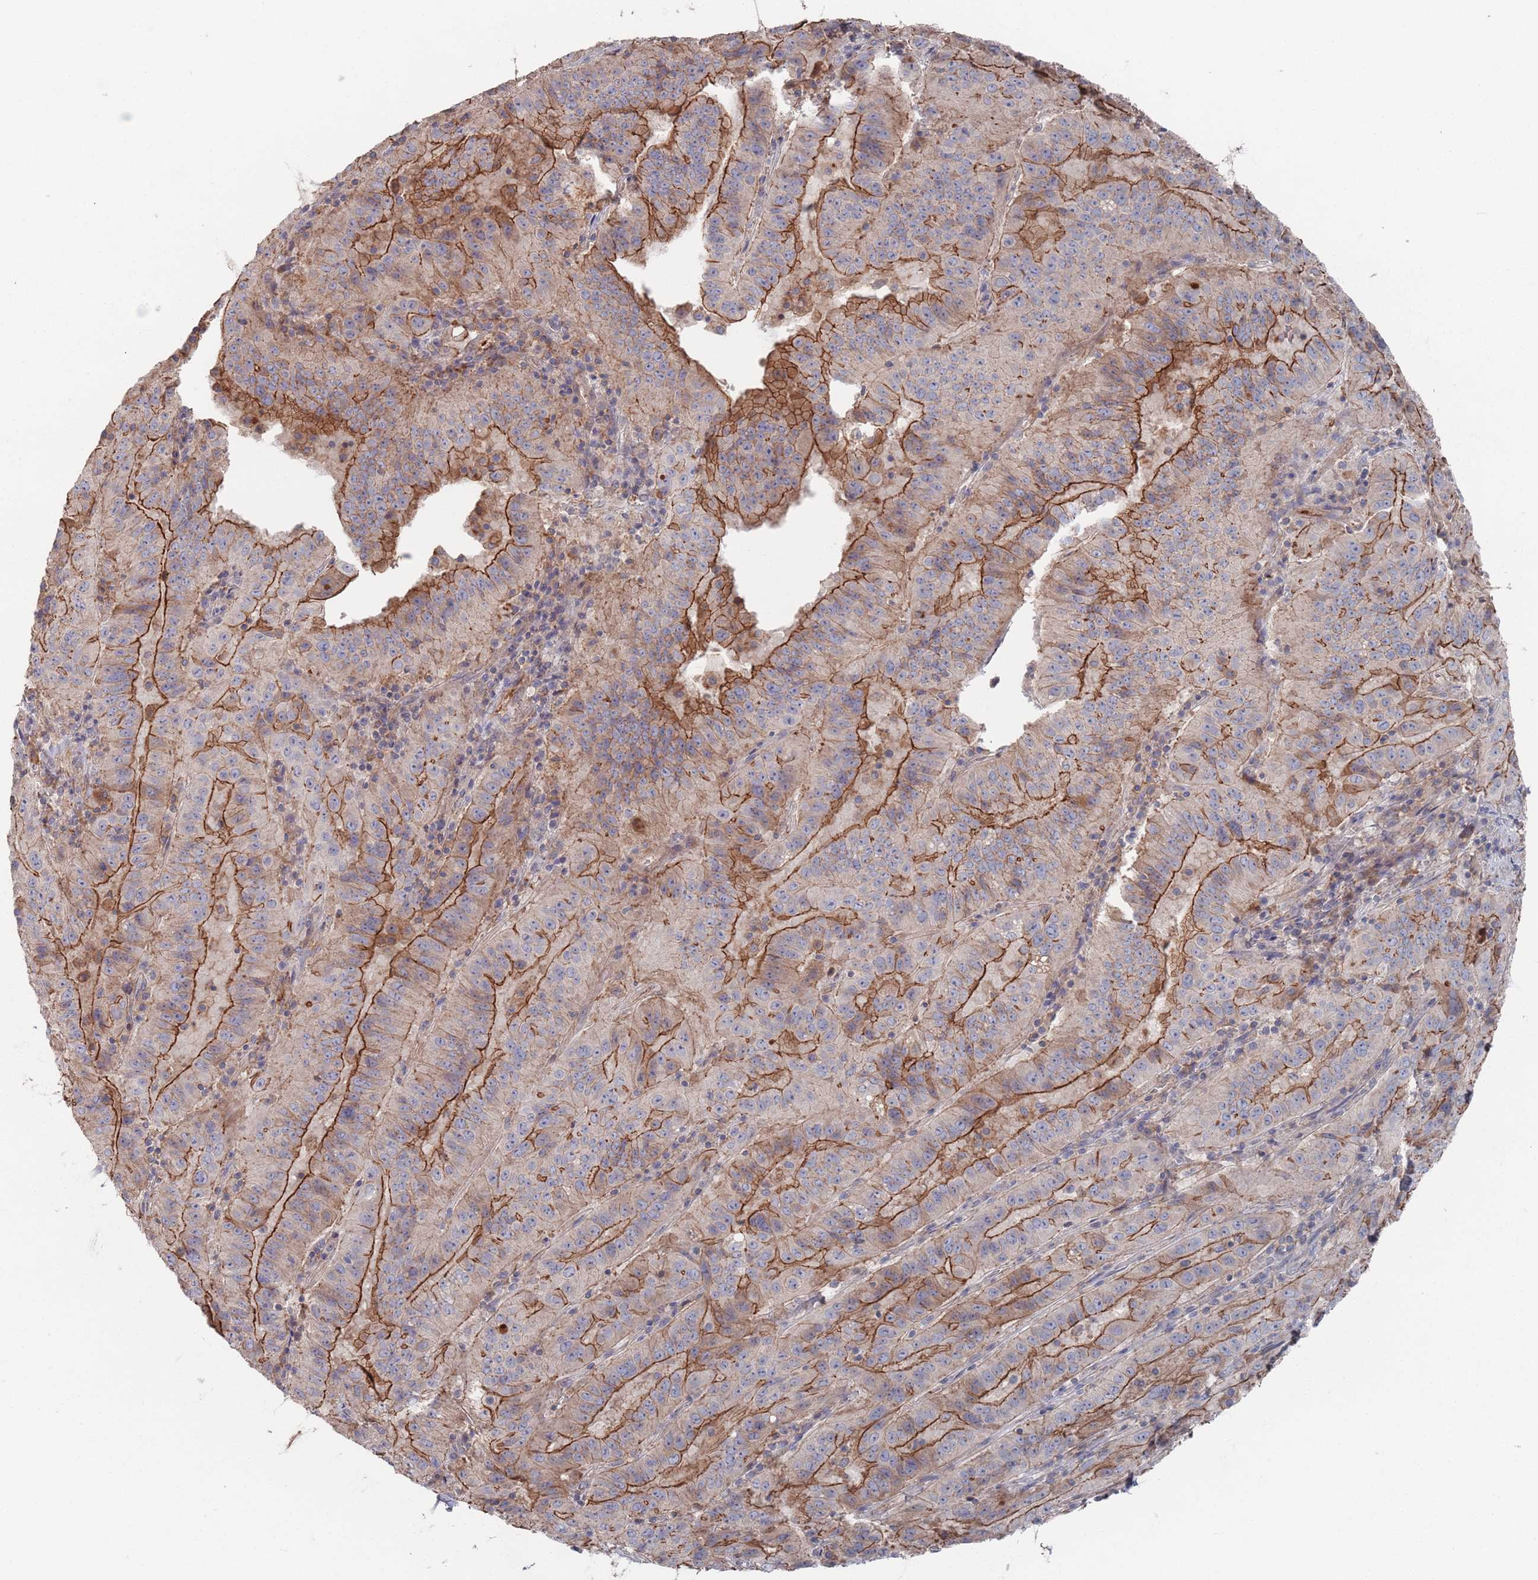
{"staining": {"intensity": "strong", "quantity": "25%-75%", "location": "cytoplasmic/membranous"}, "tissue": "pancreatic cancer", "cell_type": "Tumor cells", "image_type": "cancer", "snomed": [{"axis": "morphology", "description": "Adenocarcinoma, NOS"}, {"axis": "topography", "description": "Pancreas"}], "caption": "The histopathology image displays immunohistochemical staining of adenocarcinoma (pancreatic). There is strong cytoplasmic/membranous expression is identified in approximately 25%-75% of tumor cells. (Brightfield microscopy of DAB IHC at high magnification).", "gene": "PLEKHA4", "patient": {"sex": "male", "age": 63}}